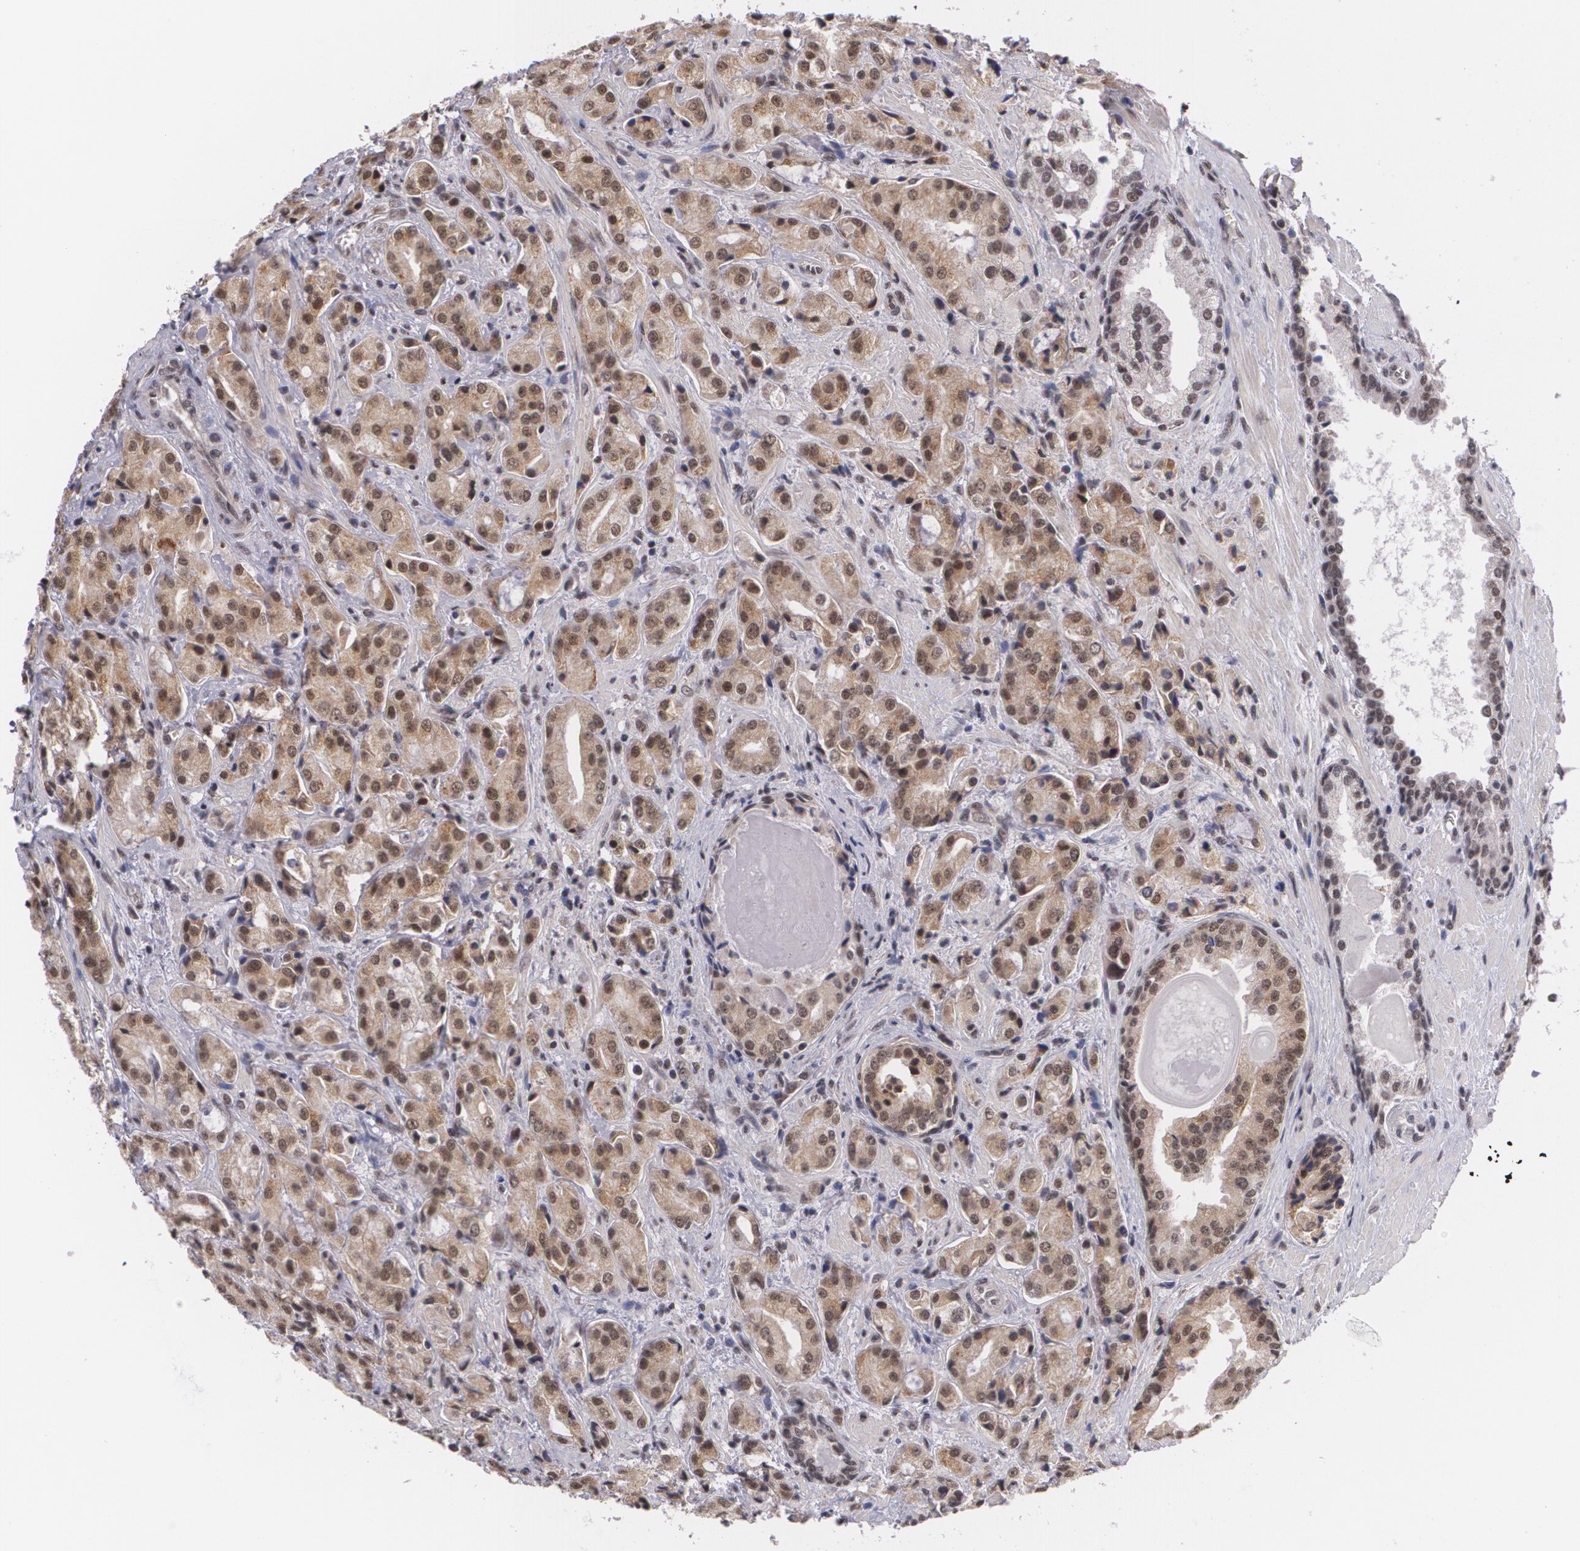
{"staining": {"intensity": "moderate", "quantity": ">75%", "location": "nuclear"}, "tissue": "prostate cancer", "cell_type": "Tumor cells", "image_type": "cancer", "snomed": [{"axis": "morphology", "description": "Adenocarcinoma, Medium grade"}, {"axis": "topography", "description": "Prostate"}], "caption": "There is medium levels of moderate nuclear staining in tumor cells of prostate cancer (adenocarcinoma (medium-grade)), as demonstrated by immunohistochemical staining (brown color).", "gene": "ALX1", "patient": {"sex": "male", "age": 70}}